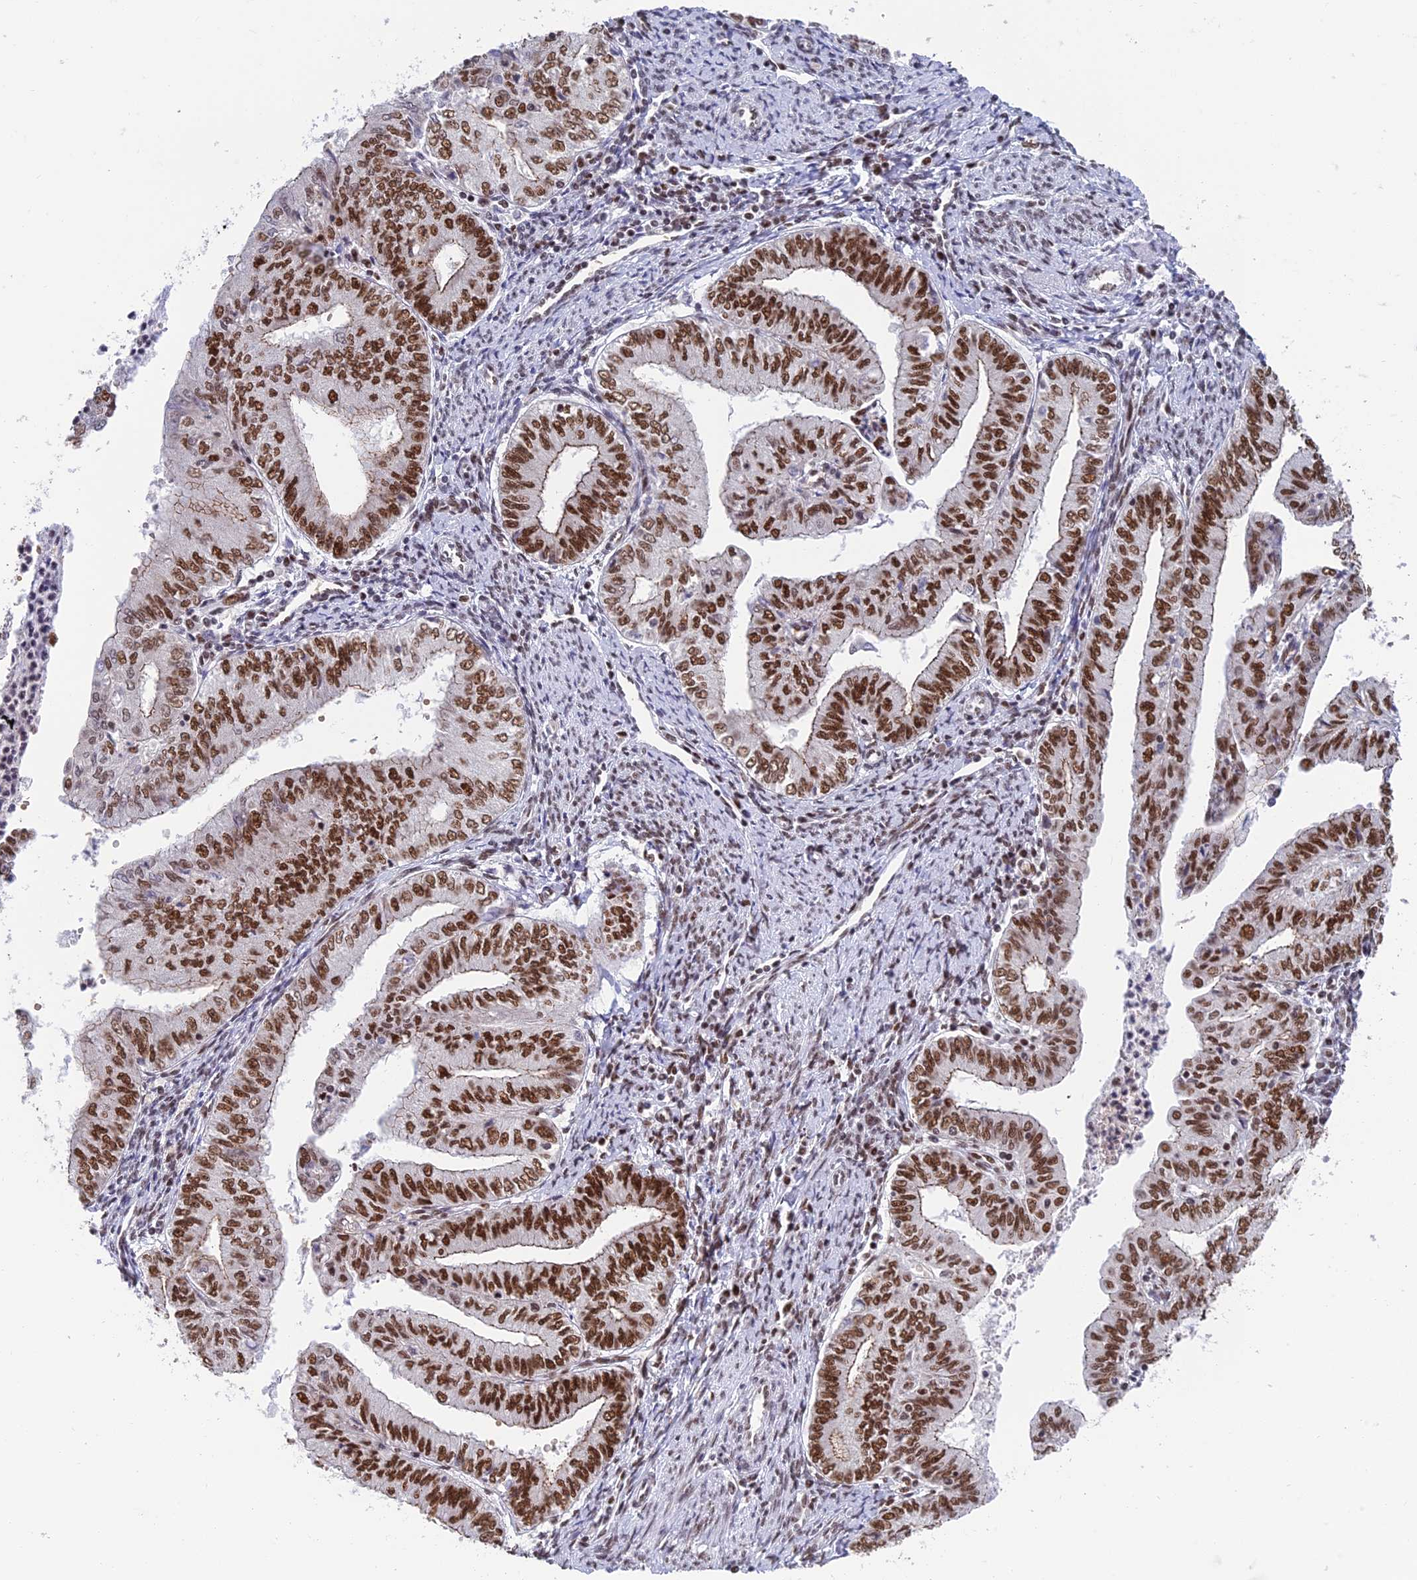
{"staining": {"intensity": "strong", "quantity": "25%-75%", "location": "nuclear"}, "tissue": "endometrial cancer", "cell_type": "Tumor cells", "image_type": "cancer", "snomed": [{"axis": "morphology", "description": "Adenocarcinoma, NOS"}, {"axis": "topography", "description": "Endometrium"}], "caption": "Human endometrial cancer (adenocarcinoma) stained with a protein marker demonstrates strong staining in tumor cells.", "gene": "EEF1AKMT3", "patient": {"sex": "female", "age": 66}}